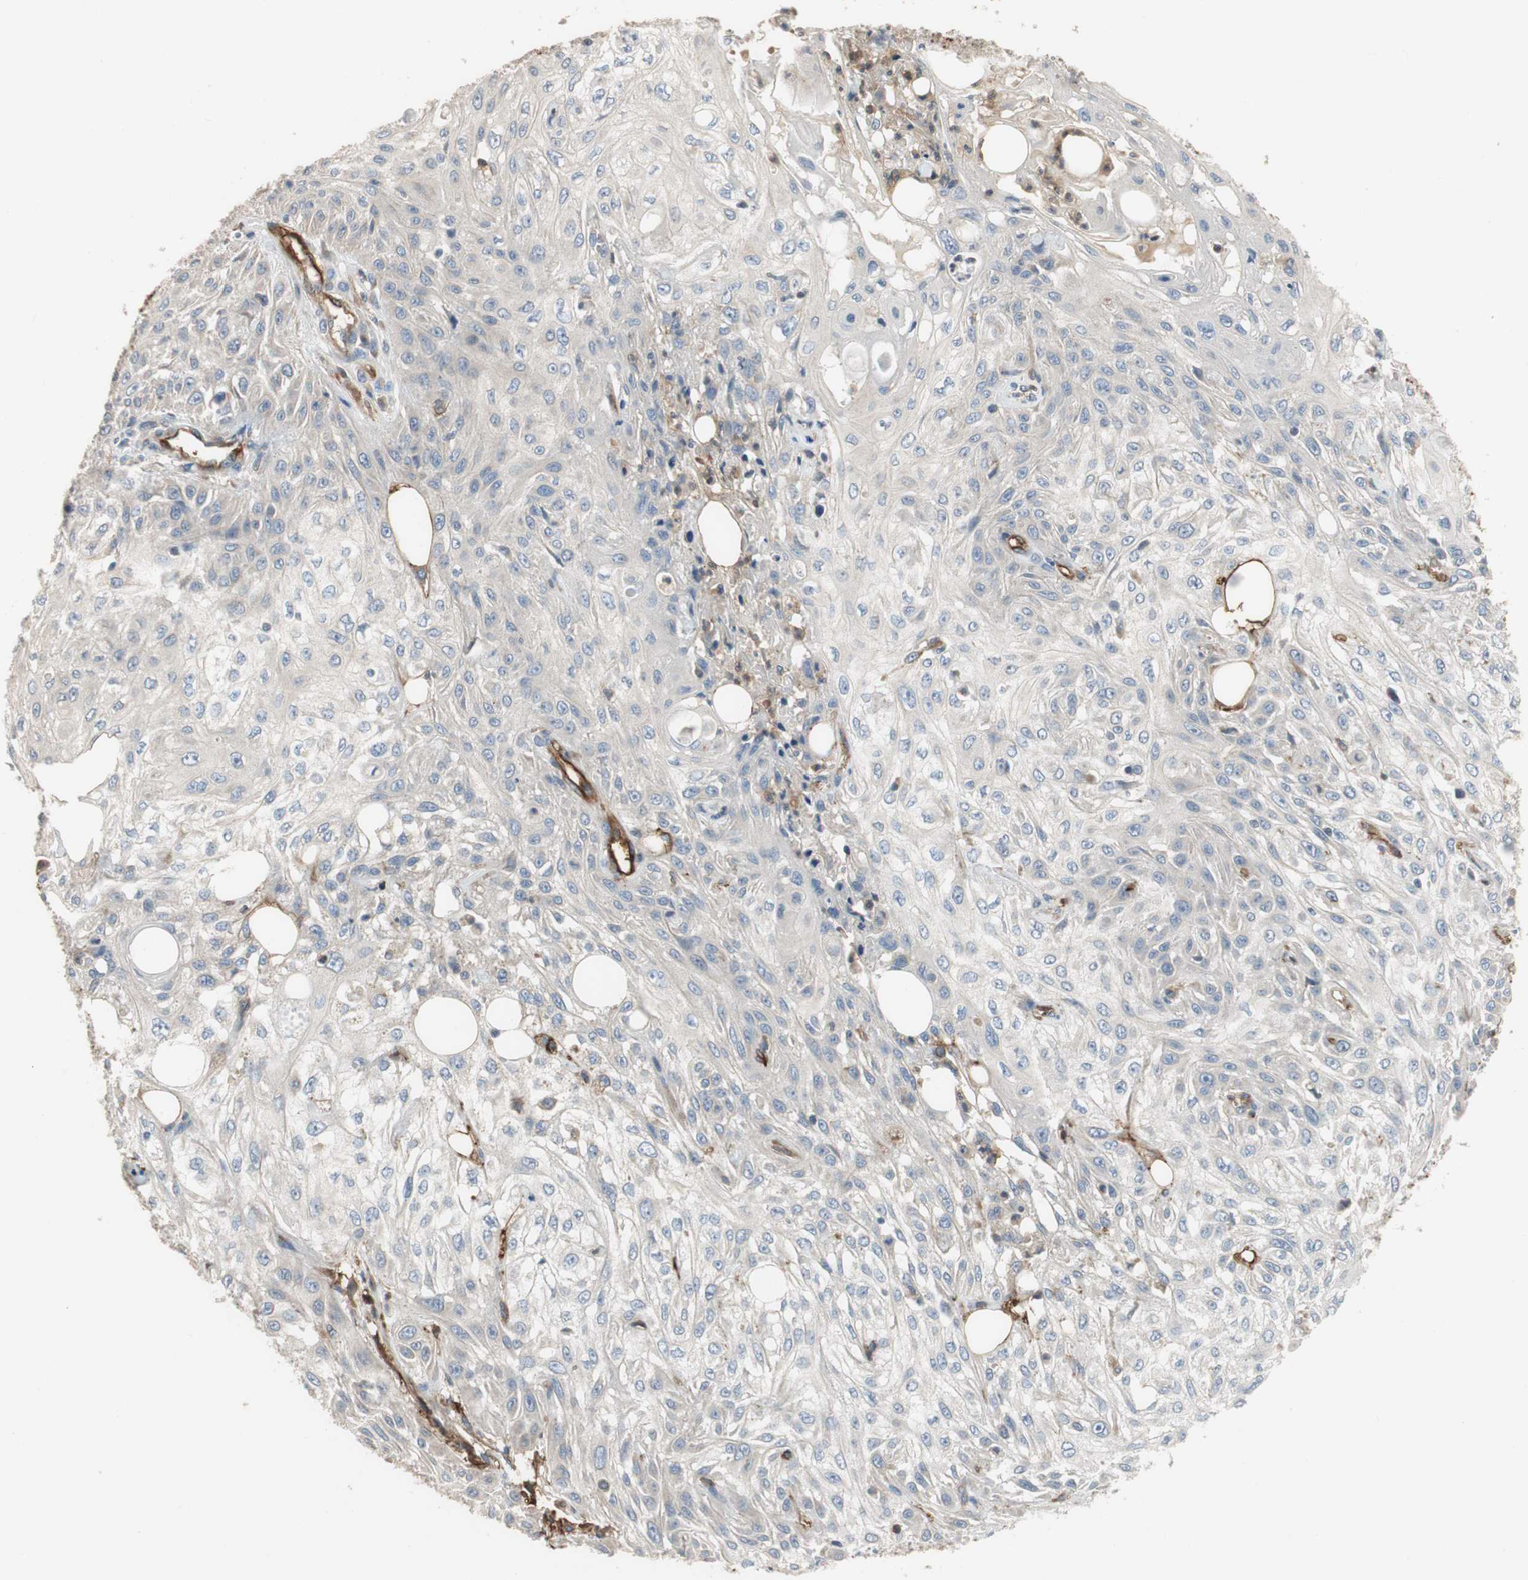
{"staining": {"intensity": "negative", "quantity": "none", "location": "none"}, "tissue": "skin cancer", "cell_type": "Tumor cells", "image_type": "cancer", "snomed": [{"axis": "morphology", "description": "Squamous cell carcinoma, NOS"}, {"axis": "topography", "description": "Skin"}], "caption": "This is a image of immunohistochemistry (IHC) staining of squamous cell carcinoma (skin), which shows no positivity in tumor cells.", "gene": "ALPL", "patient": {"sex": "male", "age": 75}}